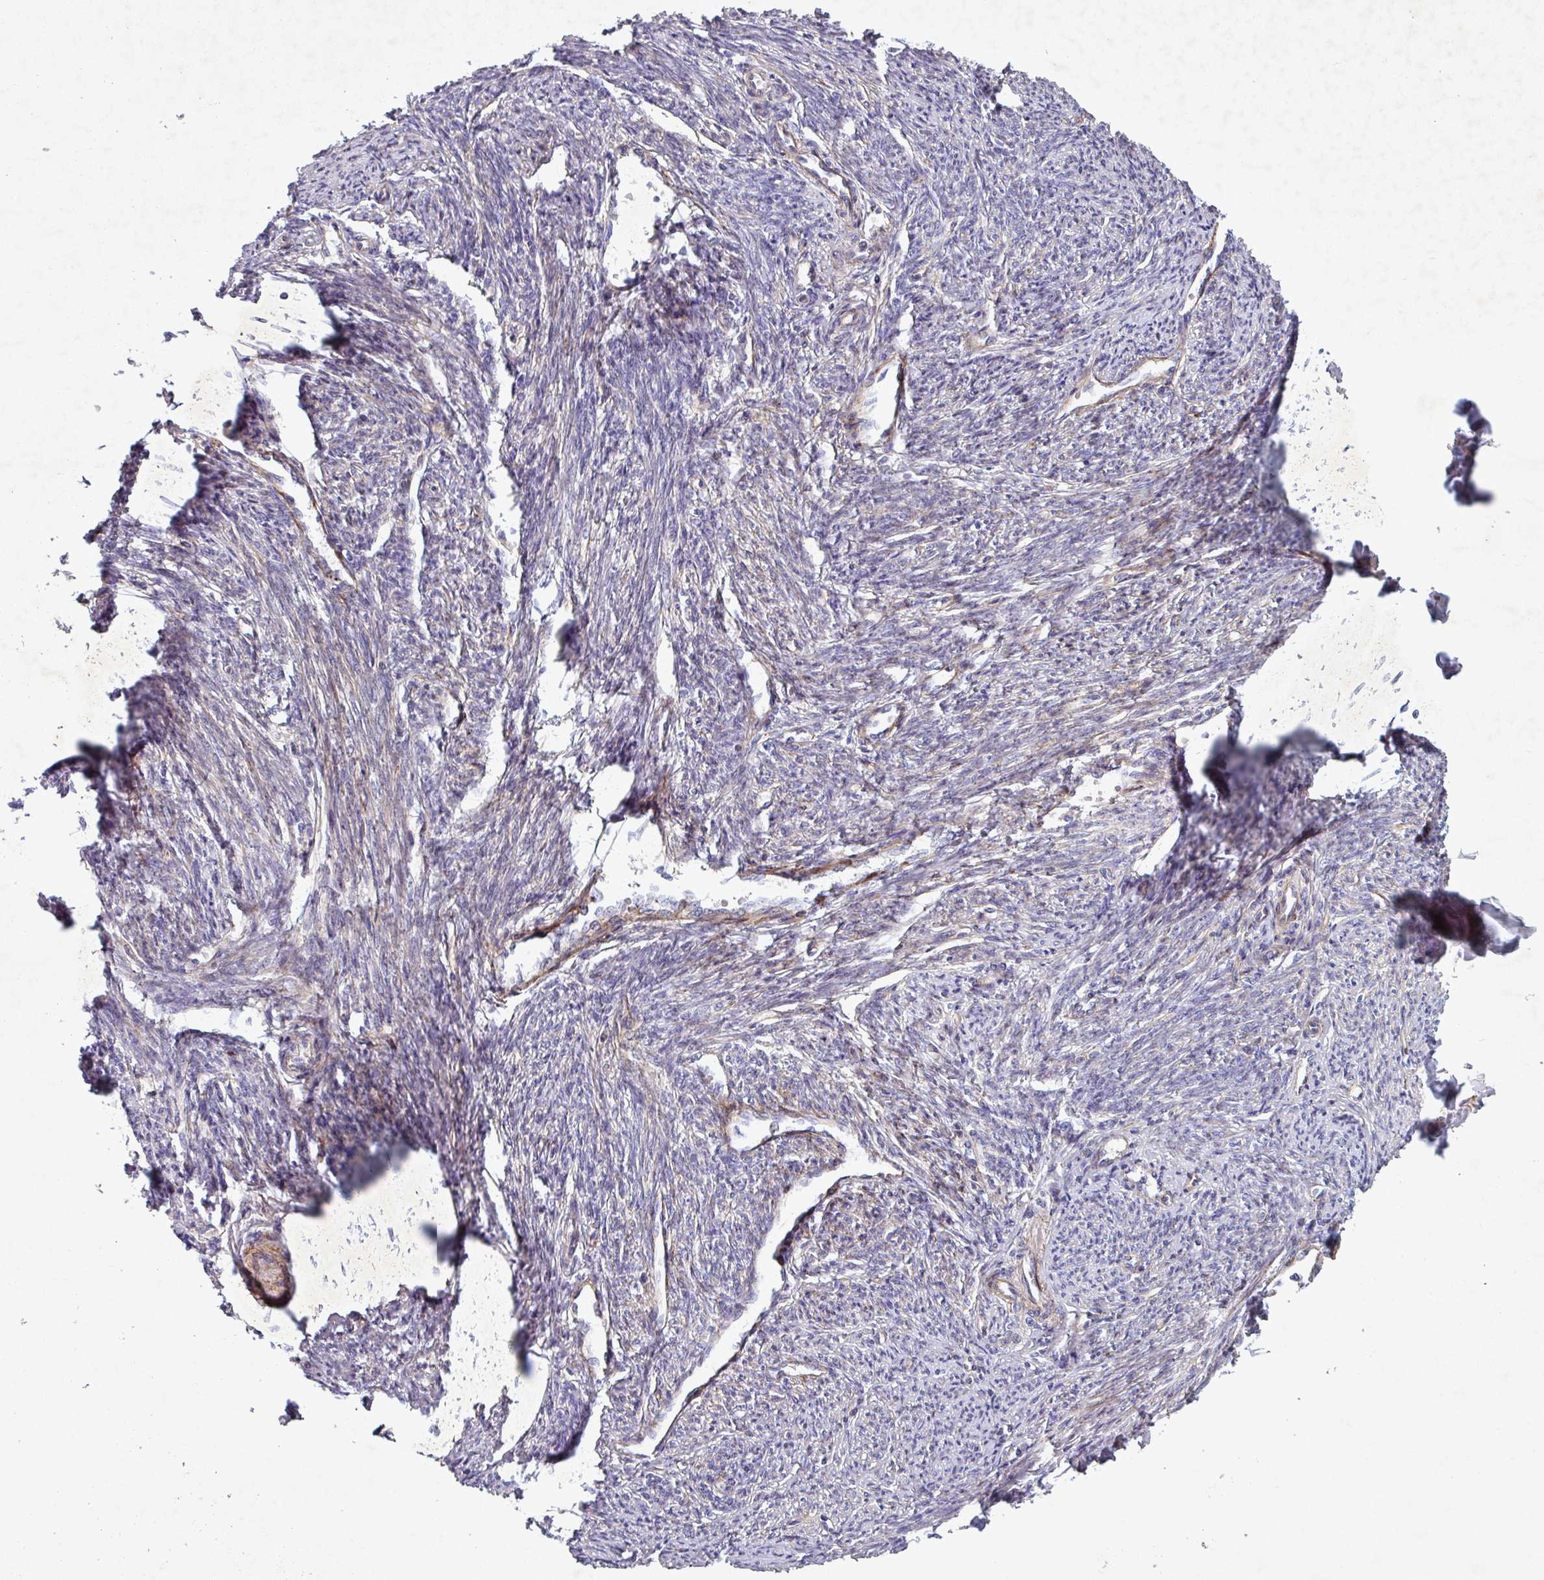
{"staining": {"intensity": "strong", "quantity": "25%-75%", "location": "cytoplasmic/membranous"}, "tissue": "smooth muscle", "cell_type": "Smooth muscle cells", "image_type": "normal", "snomed": [{"axis": "morphology", "description": "Normal tissue, NOS"}, {"axis": "topography", "description": "Smooth muscle"}, {"axis": "topography", "description": "Fallopian tube"}], "caption": "Protein staining by immunohistochemistry exhibits strong cytoplasmic/membranous positivity in approximately 25%-75% of smooth muscle cells in benign smooth muscle. (DAB (3,3'-diaminobenzidine) IHC with brightfield microscopy, high magnification).", "gene": "ATP2C2", "patient": {"sex": "female", "age": 59}}